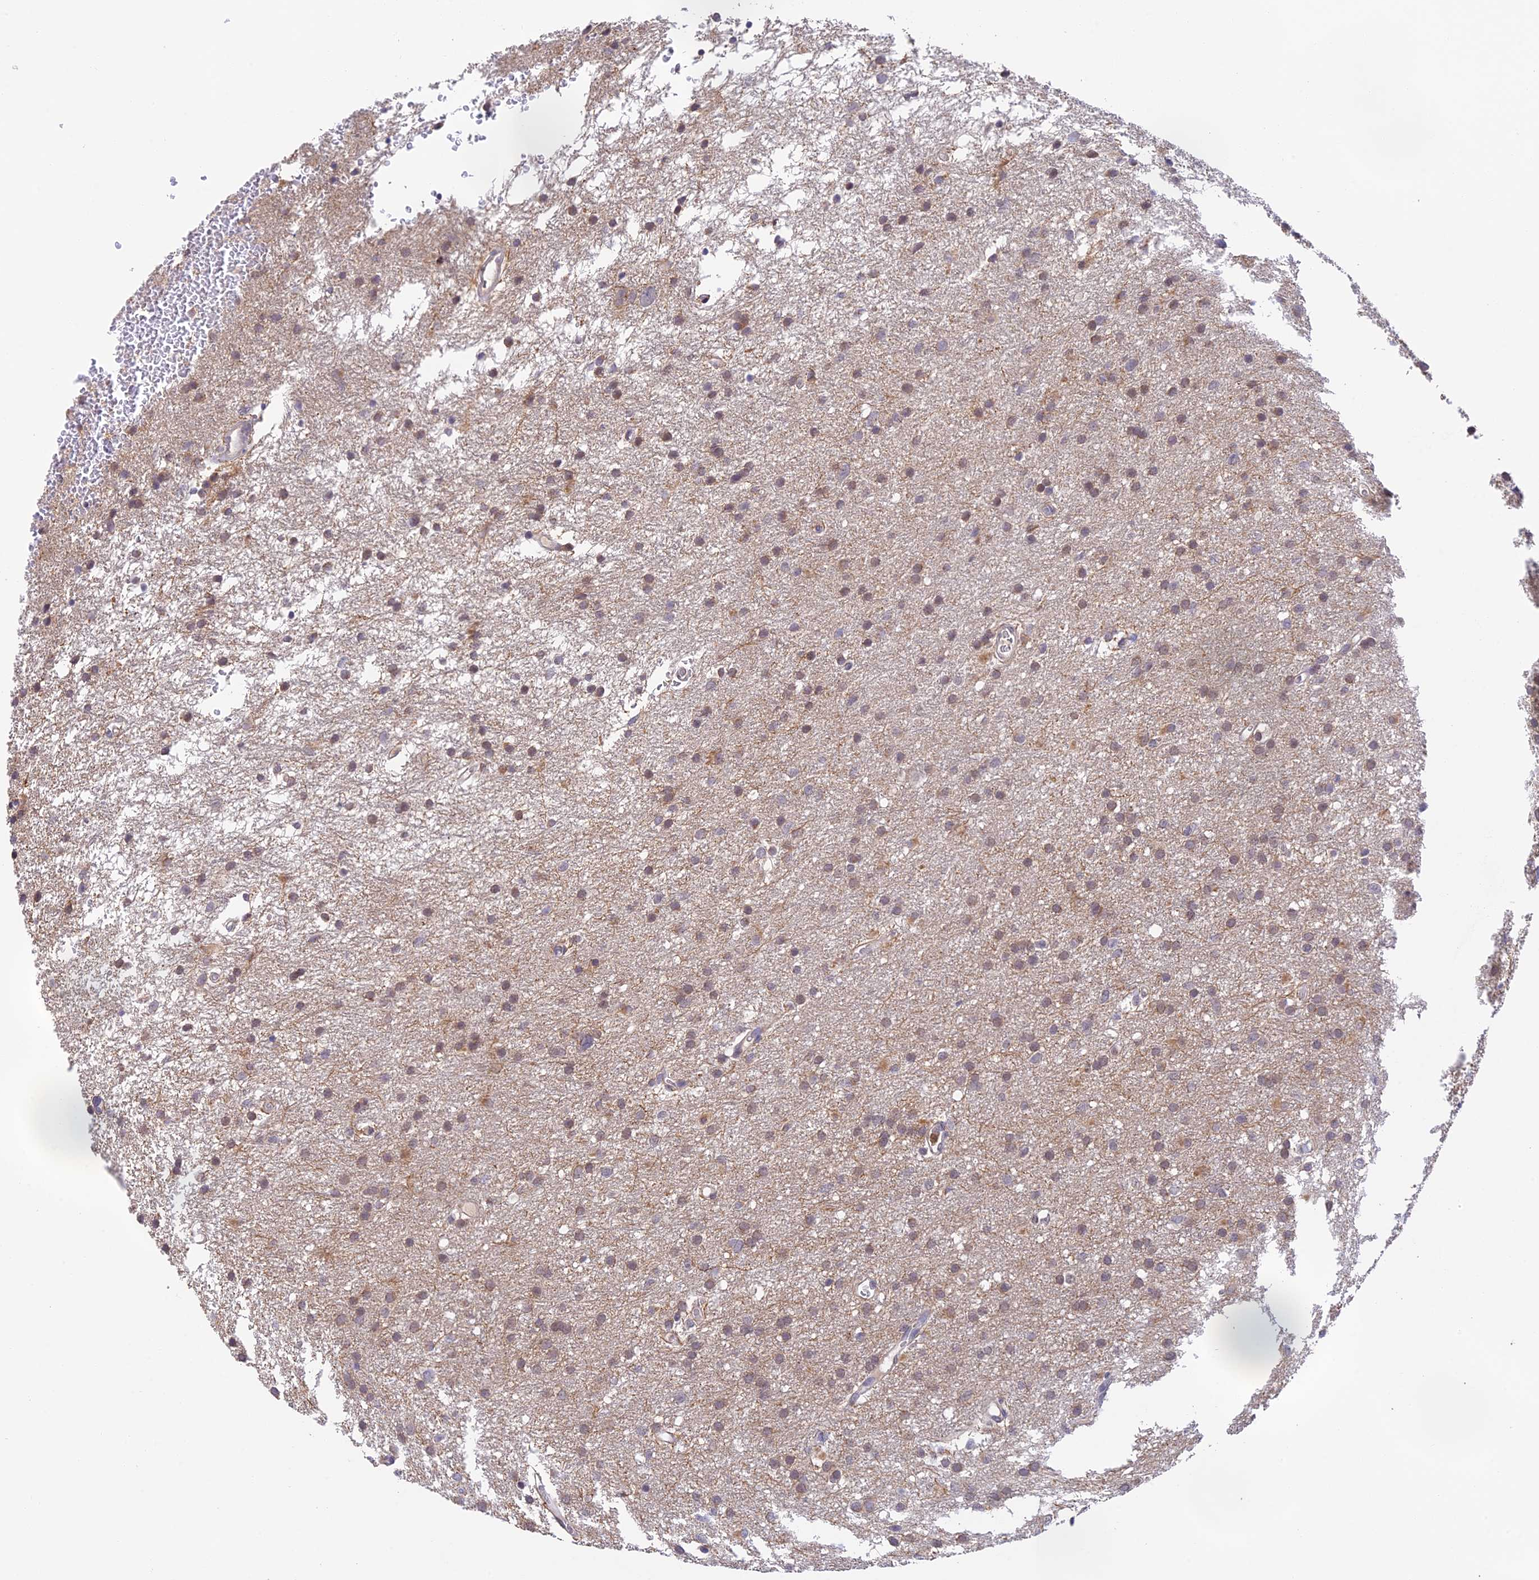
{"staining": {"intensity": "weak", "quantity": "25%-75%", "location": "cytoplasmic/membranous,nuclear"}, "tissue": "glioma", "cell_type": "Tumor cells", "image_type": "cancer", "snomed": [{"axis": "morphology", "description": "Glioma, malignant, High grade"}, {"axis": "topography", "description": "Cerebral cortex"}], "caption": "Immunohistochemistry (IHC) photomicrograph of neoplastic tissue: human malignant glioma (high-grade) stained using immunohistochemistry (IHC) shows low levels of weak protein expression localized specifically in the cytoplasmic/membranous and nuclear of tumor cells, appearing as a cytoplasmic/membranous and nuclear brown color.", "gene": "PEX16", "patient": {"sex": "female", "age": 36}}